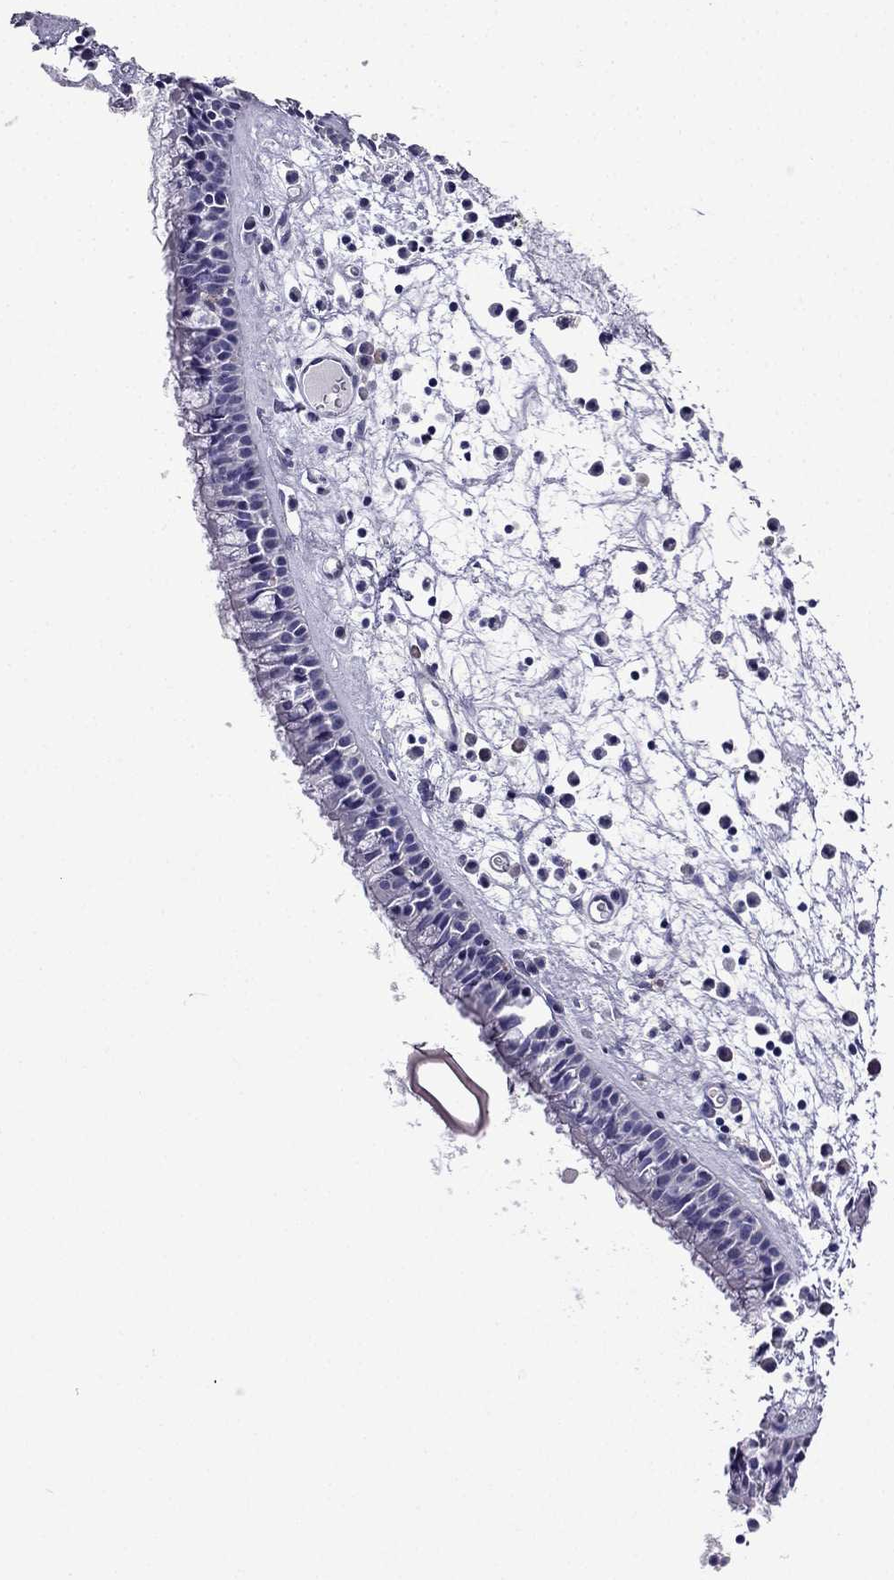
{"staining": {"intensity": "negative", "quantity": "none", "location": "none"}, "tissue": "nasopharynx", "cell_type": "Respiratory epithelial cells", "image_type": "normal", "snomed": [{"axis": "morphology", "description": "Normal tissue, NOS"}, {"axis": "topography", "description": "Nasopharynx"}], "caption": "DAB immunohistochemical staining of benign human nasopharynx exhibits no significant positivity in respiratory epithelial cells.", "gene": "TSSK4", "patient": {"sex": "female", "age": 47}}